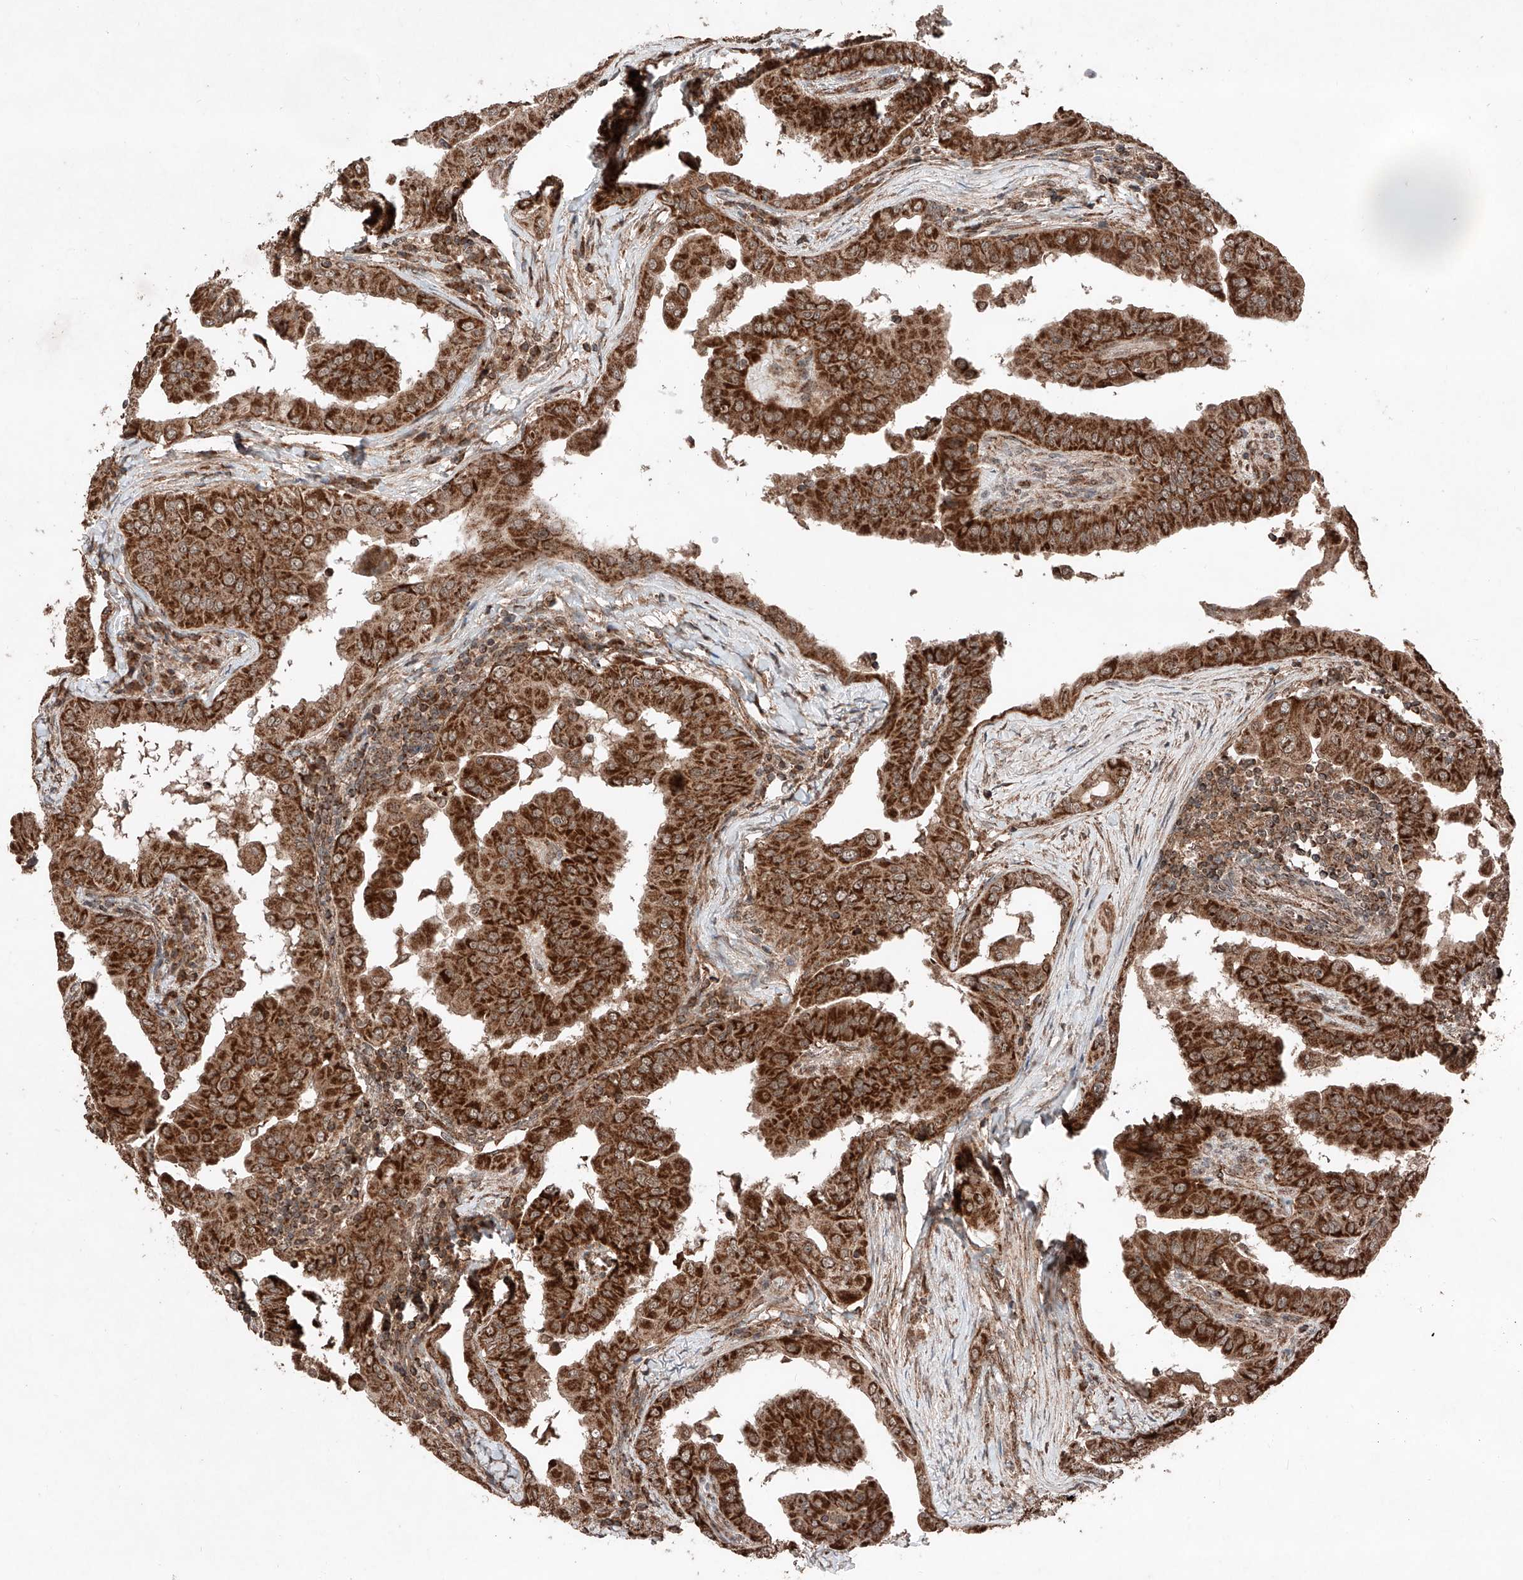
{"staining": {"intensity": "strong", "quantity": ">75%", "location": "cytoplasmic/membranous"}, "tissue": "thyroid cancer", "cell_type": "Tumor cells", "image_type": "cancer", "snomed": [{"axis": "morphology", "description": "Papillary adenocarcinoma, NOS"}, {"axis": "topography", "description": "Thyroid gland"}], "caption": "Tumor cells reveal strong cytoplasmic/membranous expression in about >75% of cells in thyroid papillary adenocarcinoma.", "gene": "ZSCAN29", "patient": {"sex": "male", "age": 33}}